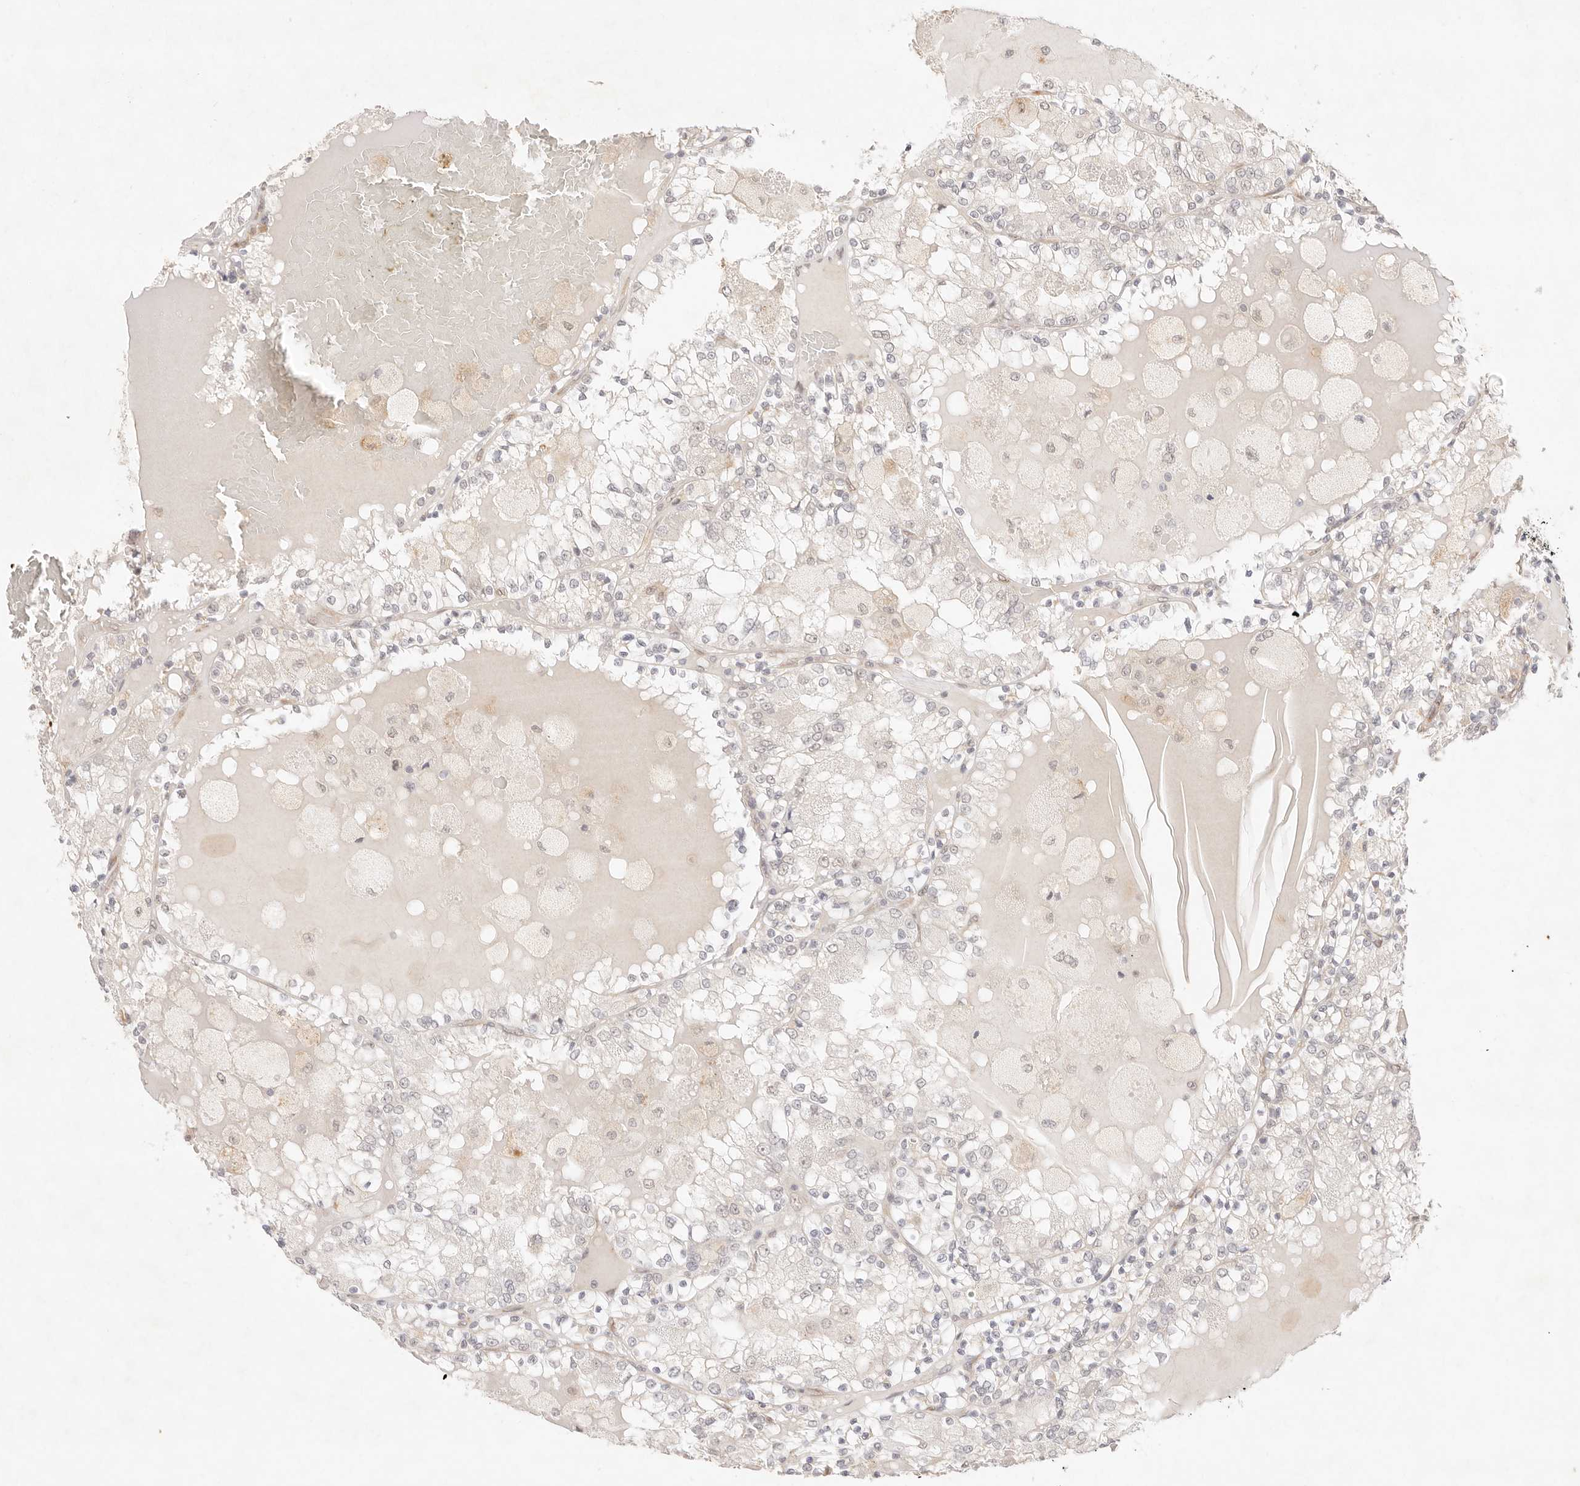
{"staining": {"intensity": "negative", "quantity": "none", "location": "none"}, "tissue": "renal cancer", "cell_type": "Tumor cells", "image_type": "cancer", "snomed": [{"axis": "morphology", "description": "Adenocarcinoma, NOS"}, {"axis": "topography", "description": "Kidney"}], "caption": "Tumor cells are negative for brown protein staining in renal adenocarcinoma.", "gene": "GPR156", "patient": {"sex": "female", "age": 56}}